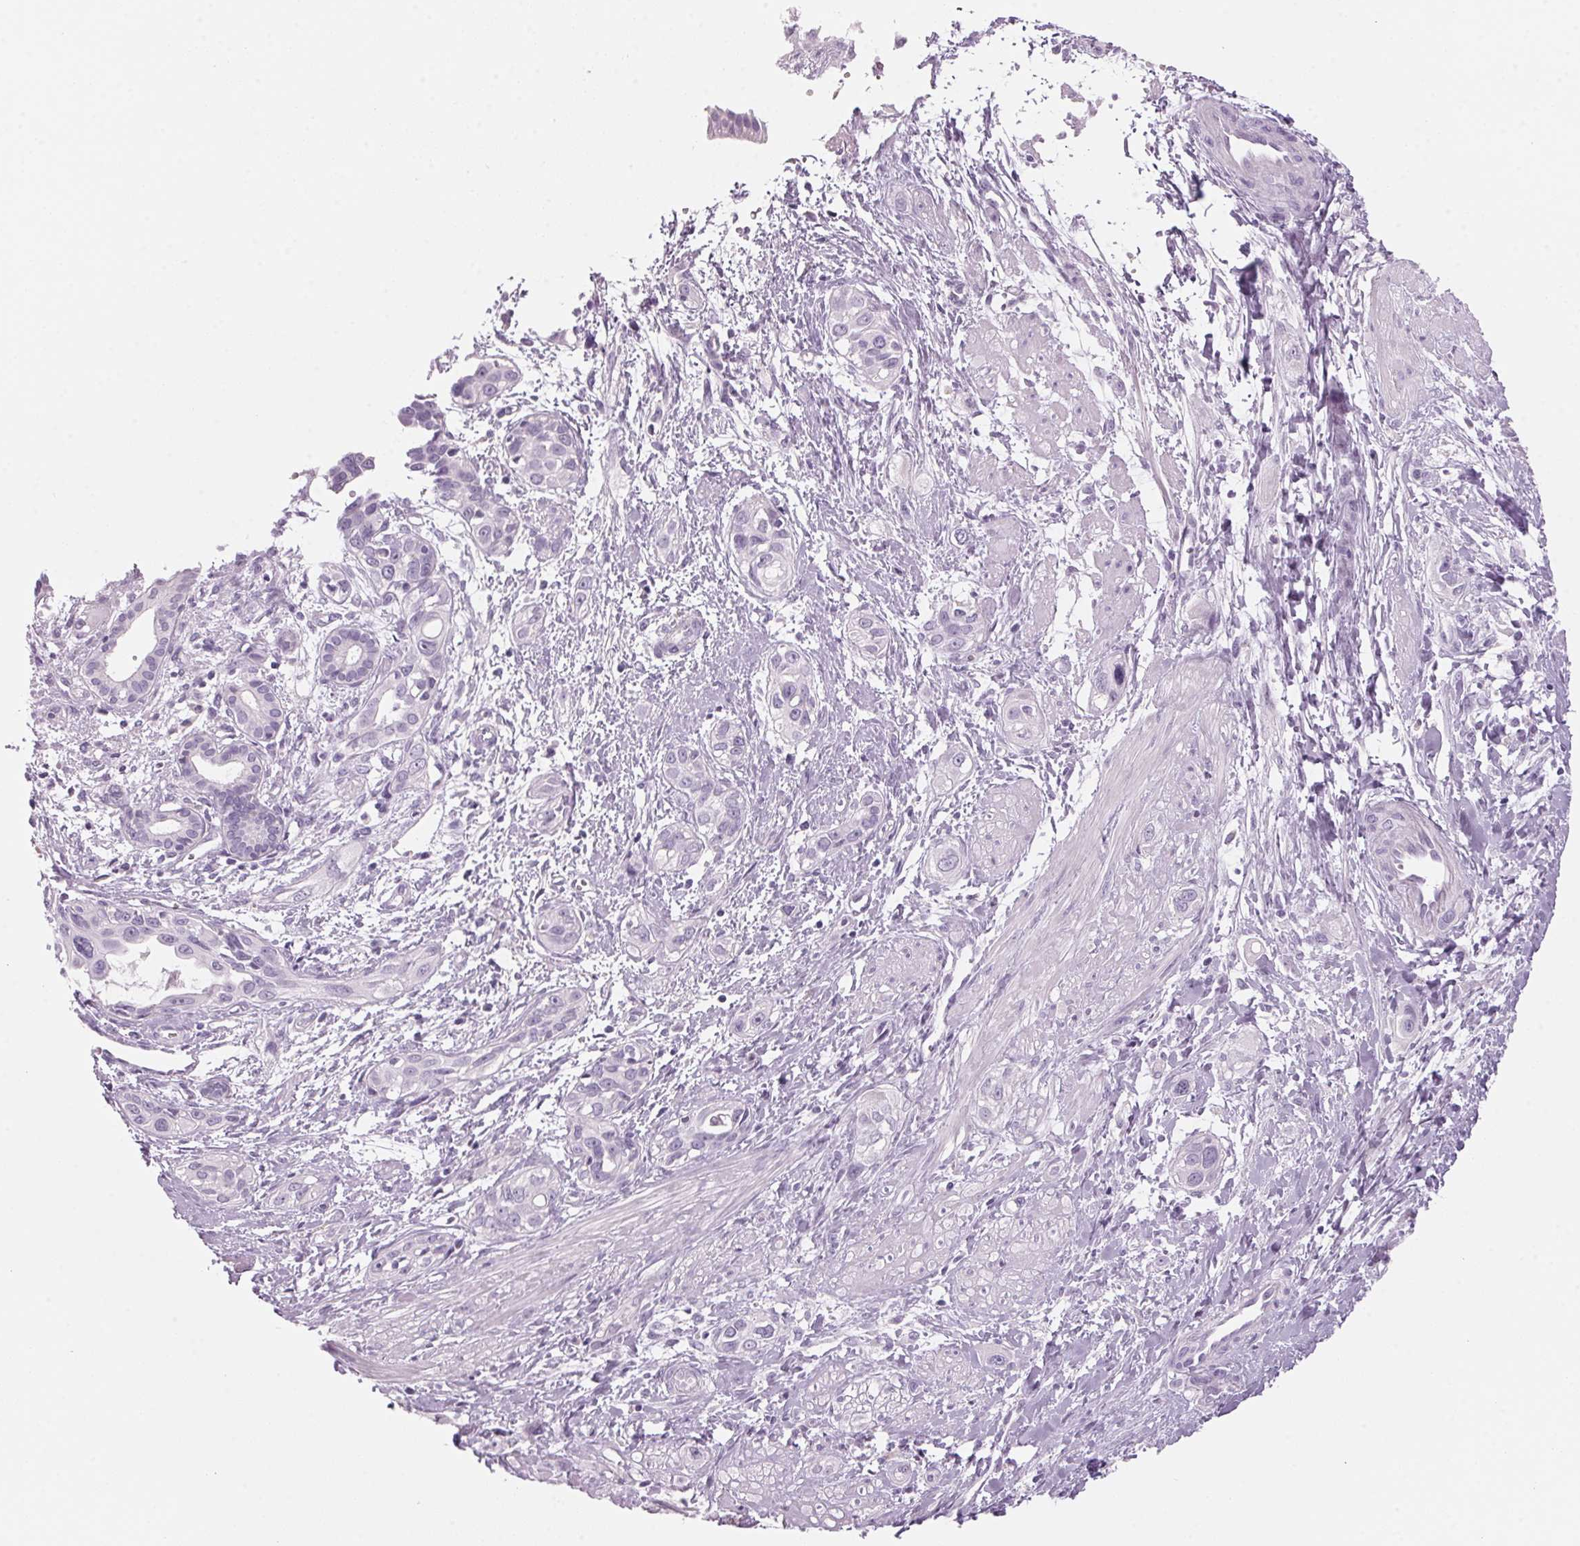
{"staining": {"intensity": "negative", "quantity": "none", "location": "none"}, "tissue": "pancreatic cancer", "cell_type": "Tumor cells", "image_type": "cancer", "snomed": [{"axis": "morphology", "description": "Adenocarcinoma, NOS"}, {"axis": "topography", "description": "Pancreas"}], "caption": "Immunohistochemical staining of human pancreatic cancer (adenocarcinoma) demonstrates no significant expression in tumor cells.", "gene": "ADAM20", "patient": {"sex": "female", "age": 55}}